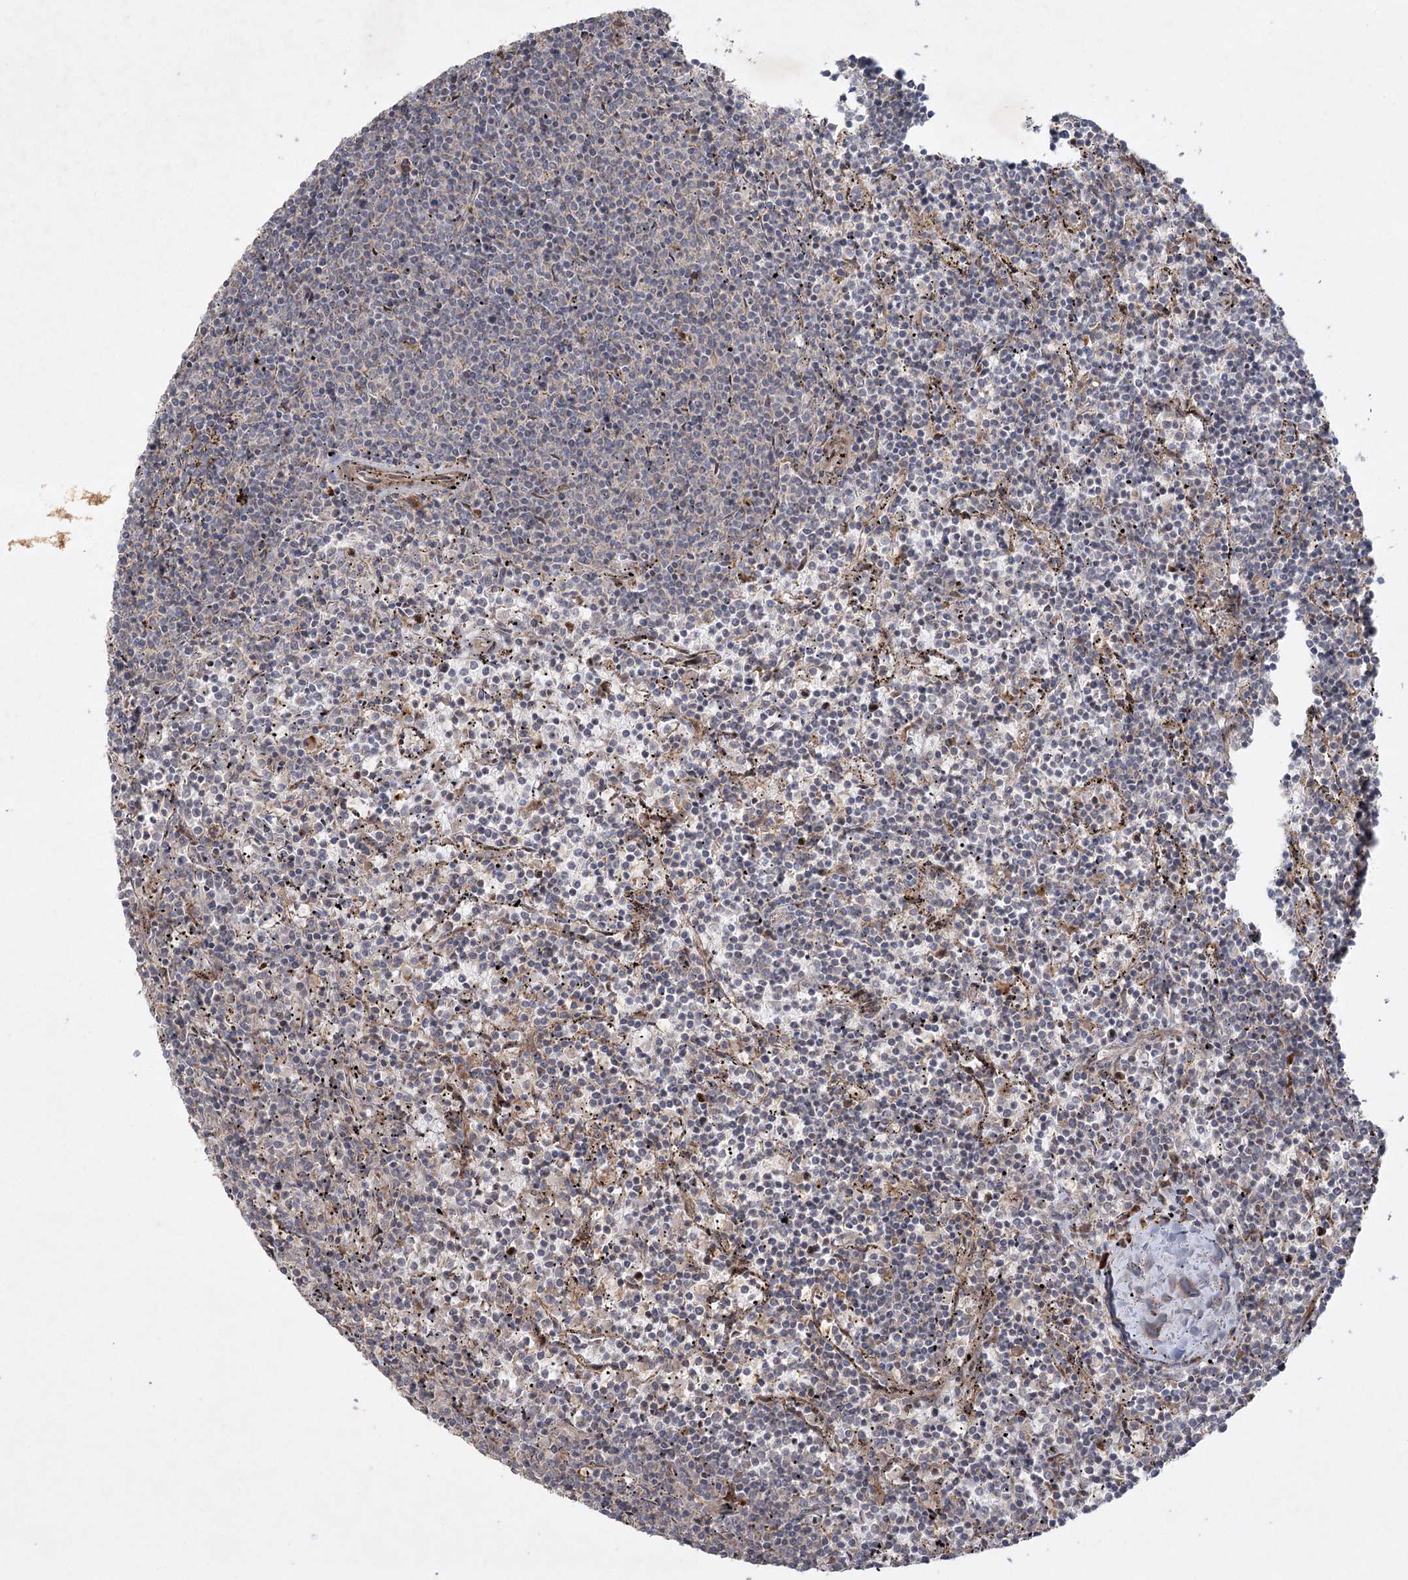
{"staining": {"intensity": "negative", "quantity": "none", "location": "none"}, "tissue": "lymphoma", "cell_type": "Tumor cells", "image_type": "cancer", "snomed": [{"axis": "morphology", "description": "Malignant lymphoma, non-Hodgkin's type, Low grade"}, {"axis": "topography", "description": "Spleen"}], "caption": "IHC of malignant lymphoma, non-Hodgkin's type (low-grade) displays no expression in tumor cells.", "gene": "KBTBD4", "patient": {"sex": "female", "age": 50}}